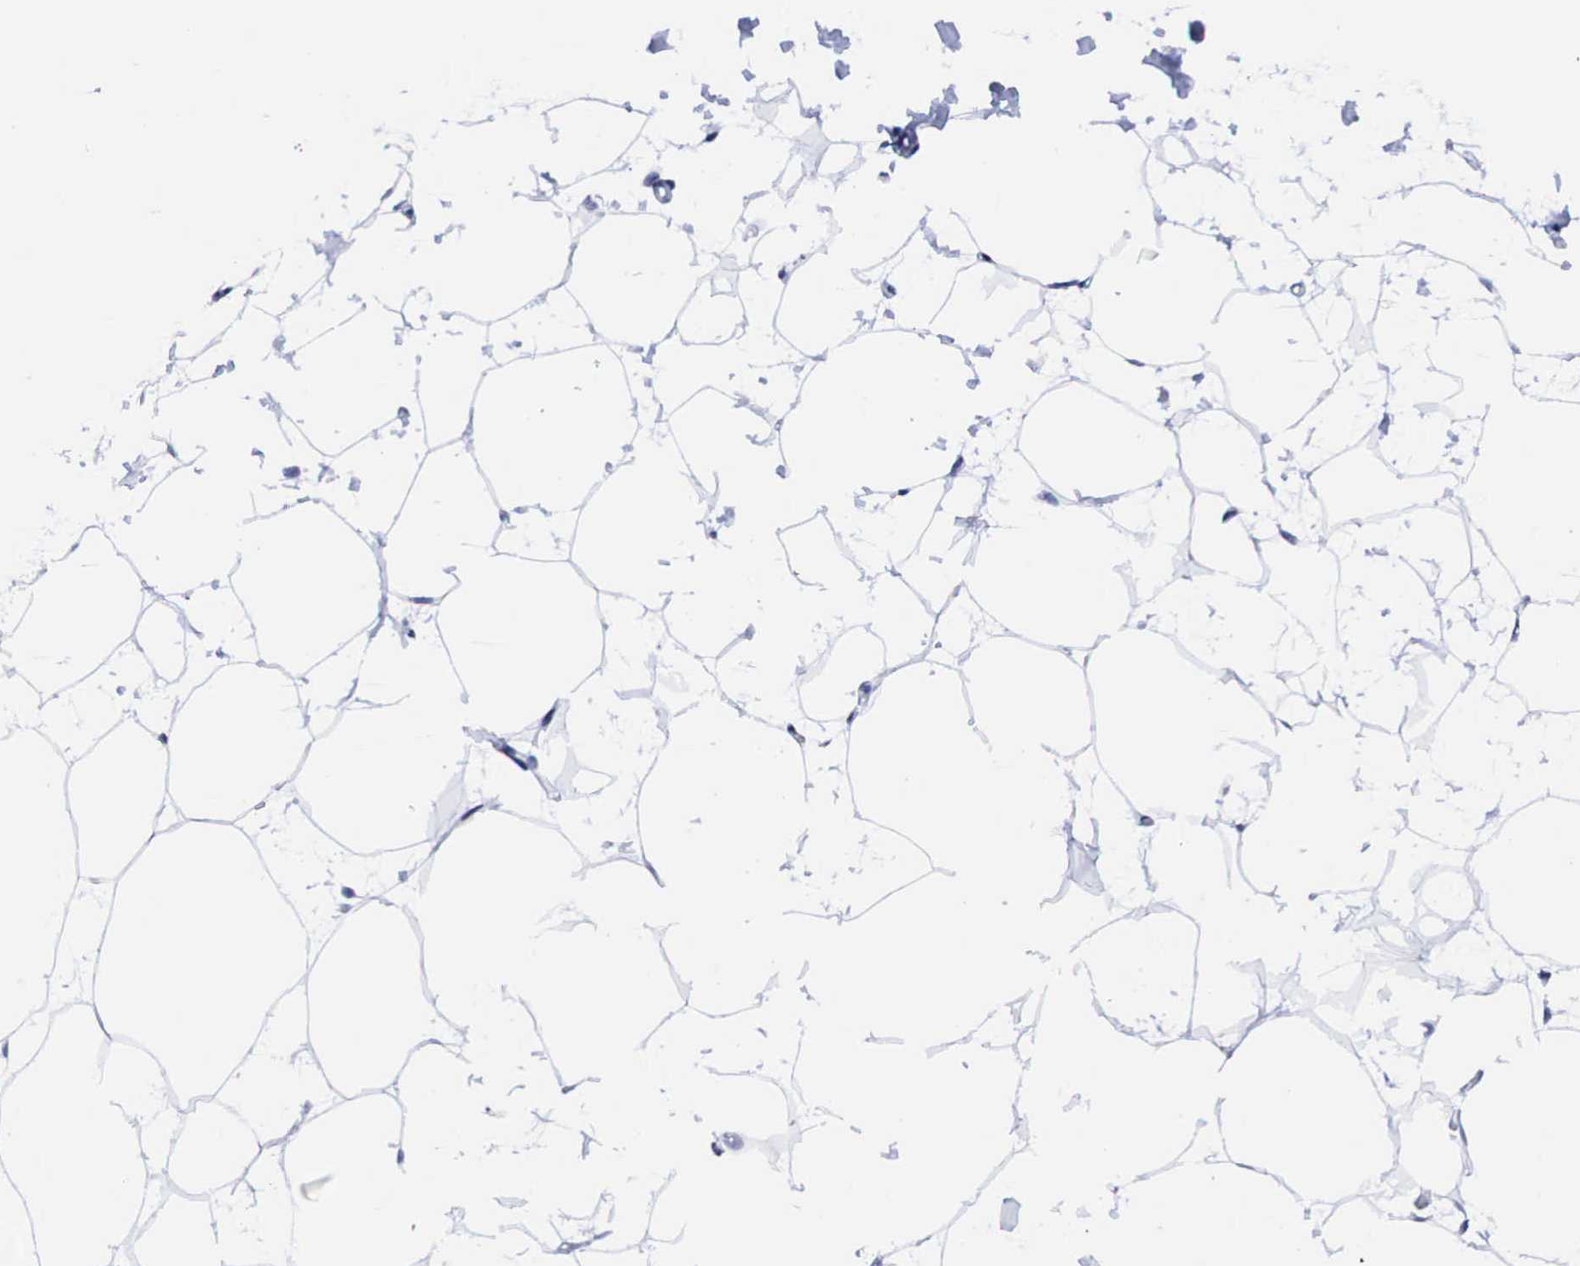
{"staining": {"intensity": "negative", "quantity": "none", "location": "none"}, "tissue": "adipose tissue", "cell_type": "Adipocytes", "image_type": "normal", "snomed": [{"axis": "morphology", "description": "Normal tissue, NOS"}, {"axis": "topography", "description": "Breast"}], "caption": "DAB (3,3'-diaminobenzidine) immunohistochemical staining of normal human adipose tissue shows no significant expression in adipocytes.", "gene": "CEACAM5", "patient": {"sex": "female", "age": 45}}